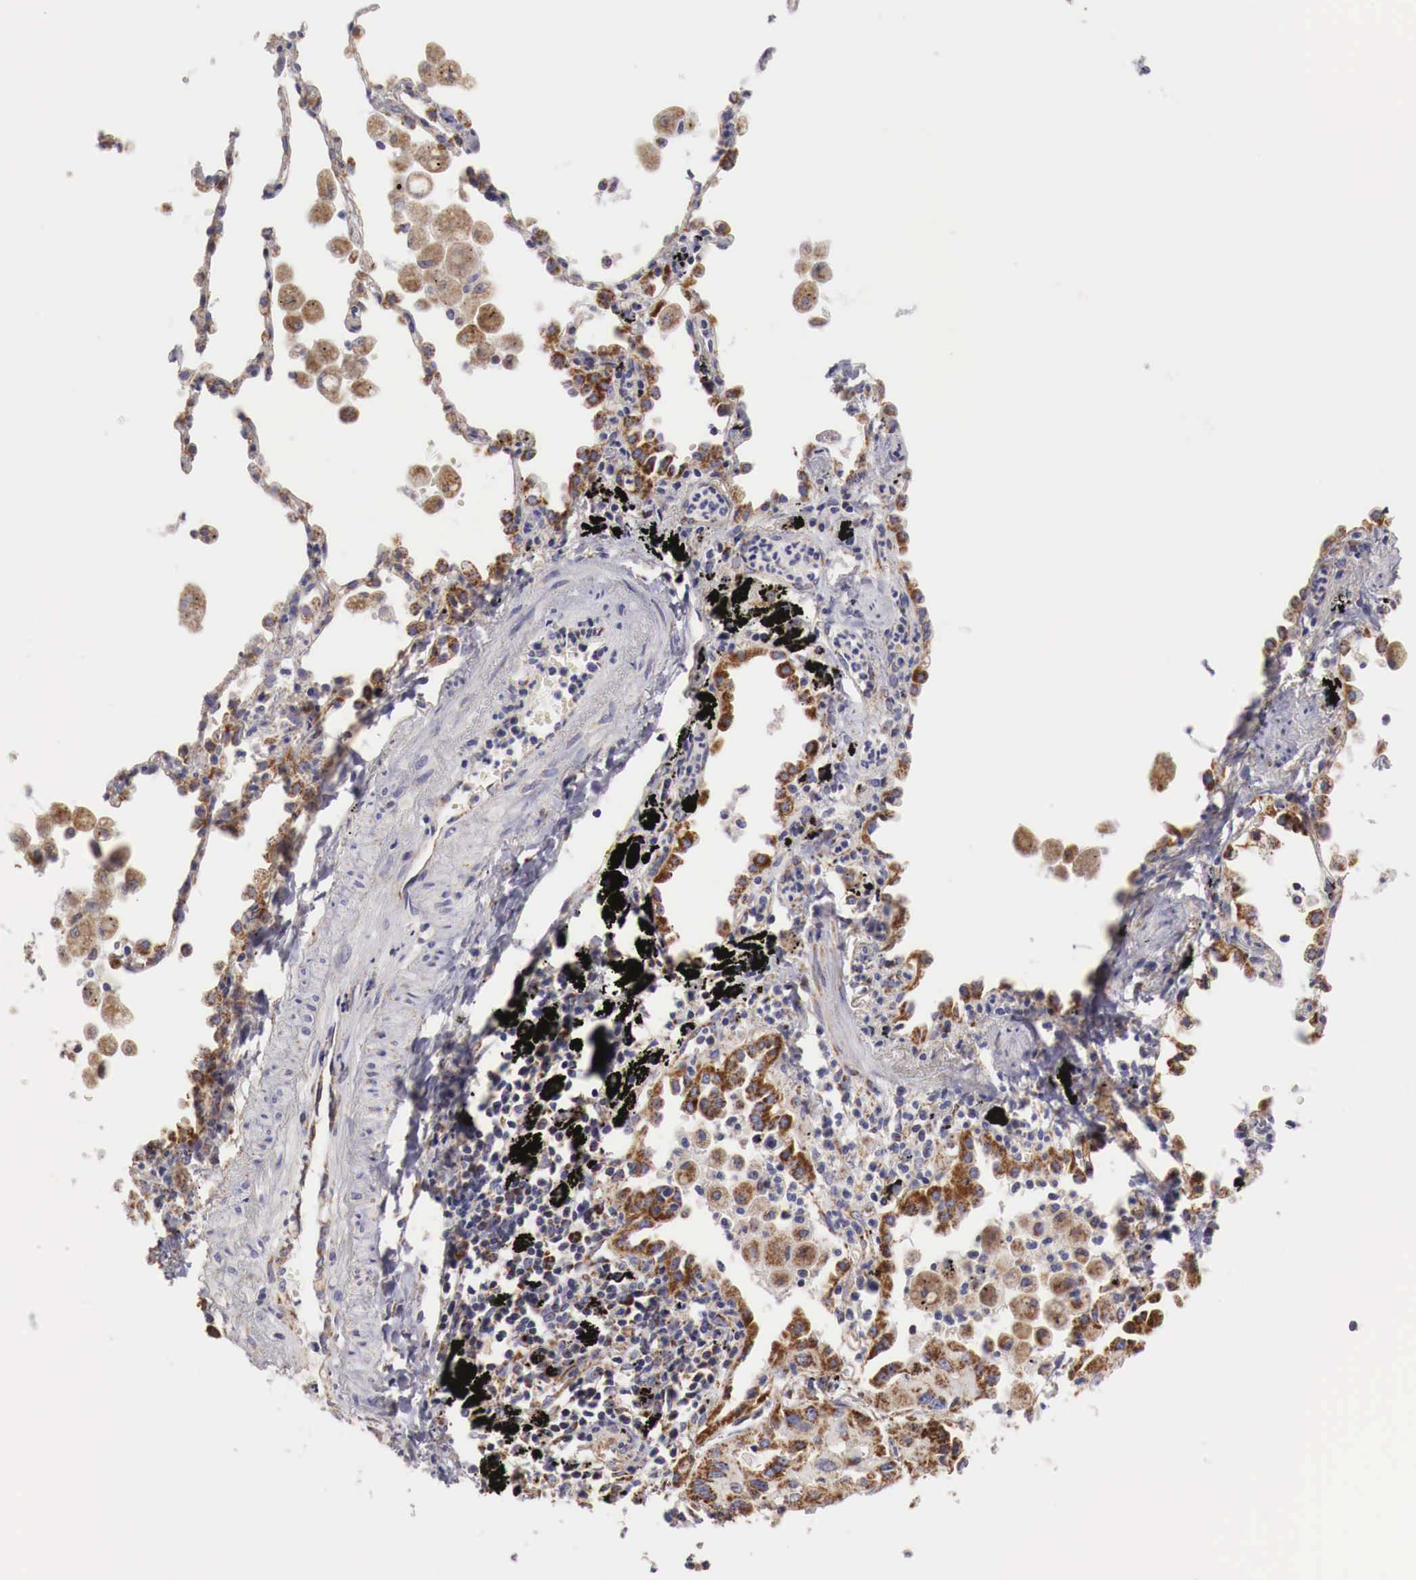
{"staining": {"intensity": "moderate", "quantity": ">75%", "location": "cytoplasmic/membranous"}, "tissue": "lung cancer", "cell_type": "Tumor cells", "image_type": "cancer", "snomed": [{"axis": "morphology", "description": "Squamous cell carcinoma, NOS"}, {"axis": "topography", "description": "Lung"}], "caption": "Protein analysis of lung cancer tissue exhibits moderate cytoplasmic/membranous expression in about >75% of tumor cells.", "gene": "XPNPEP3", "patient": {"sex": "male", "age": 71}}